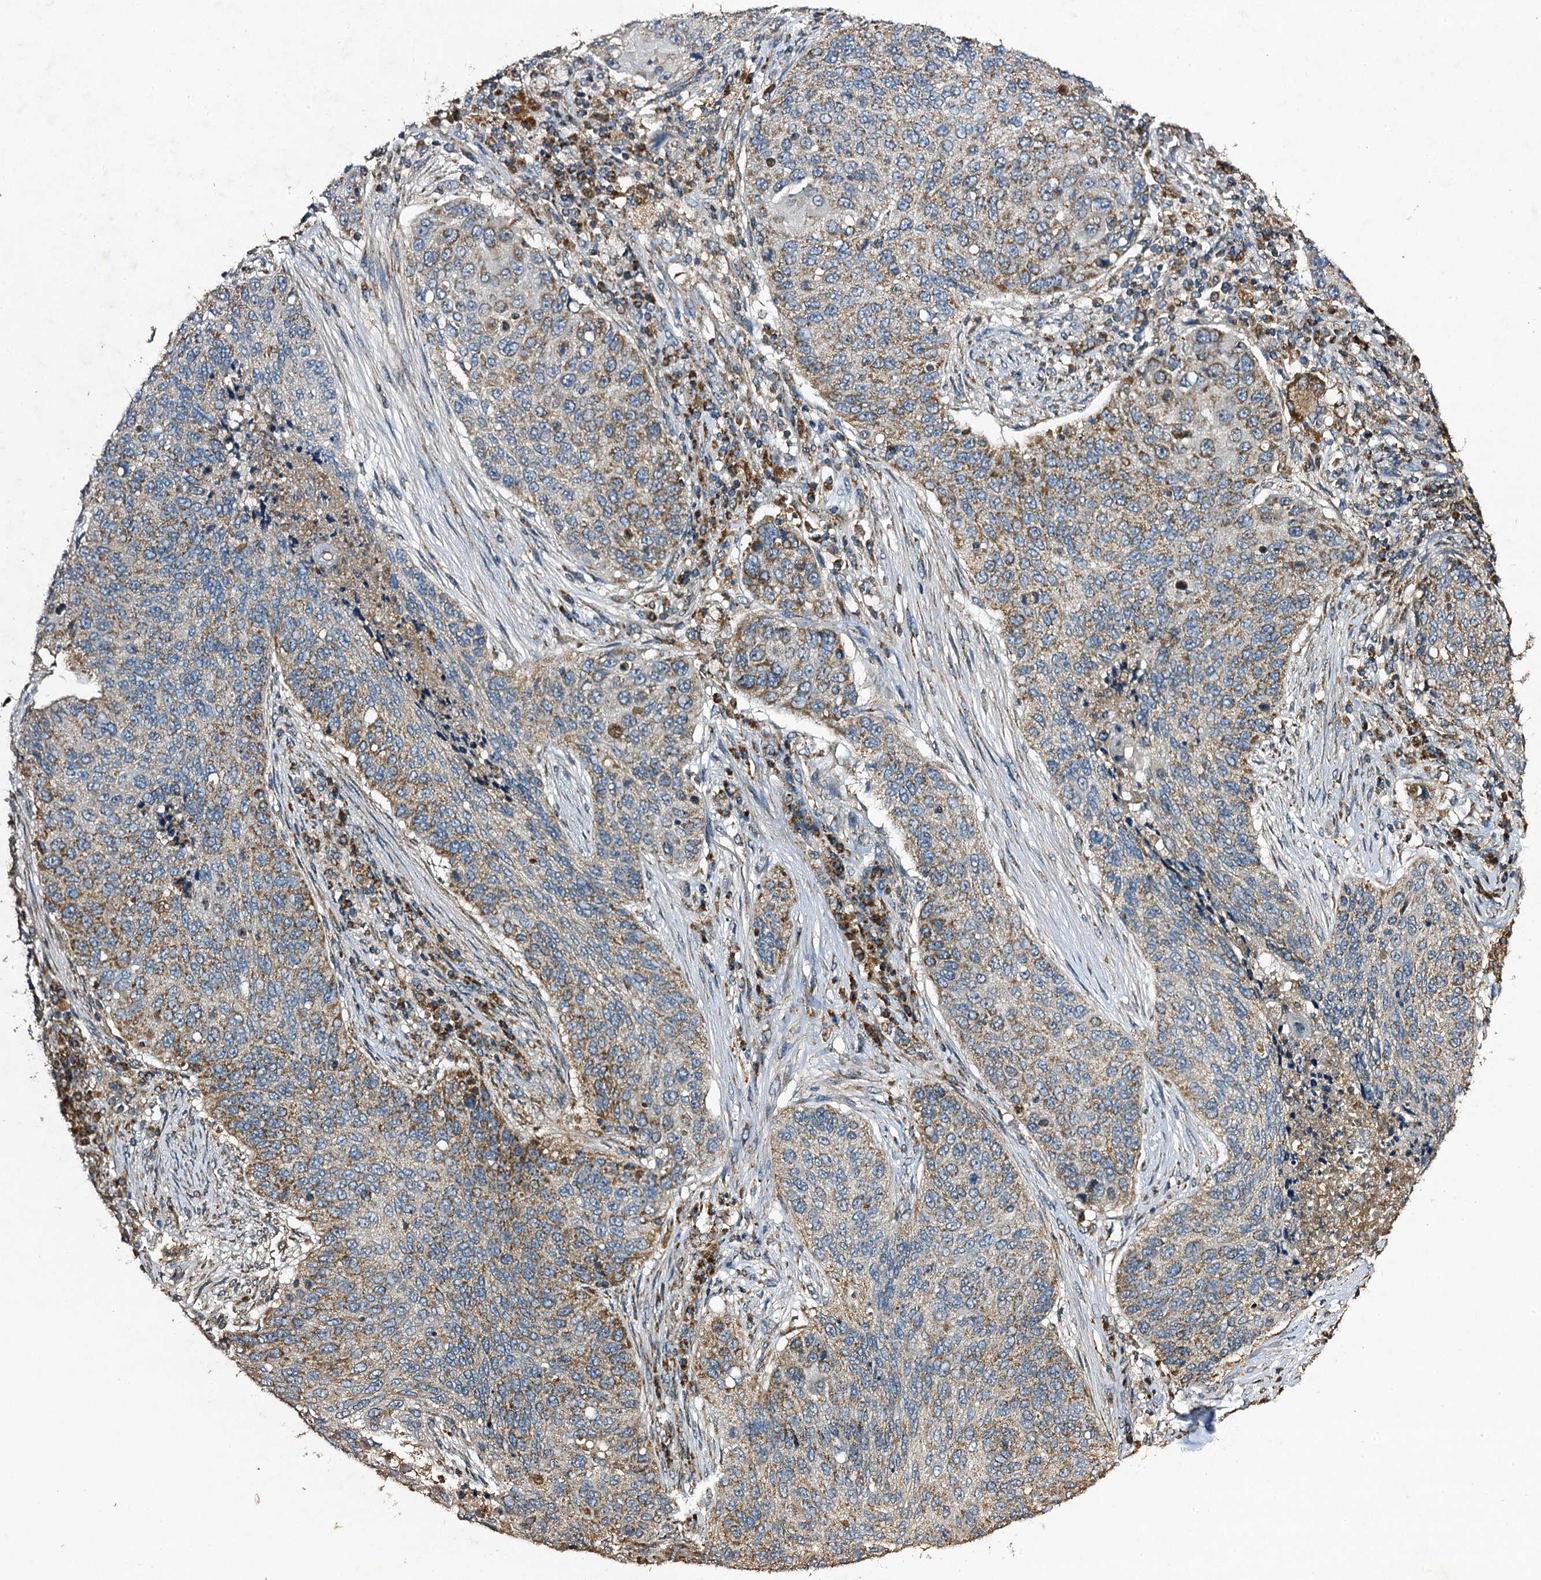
{"staining": {"intensity": "moderate", "quantity": "25%-75%", "location": "cytoplasmic/membranous"}, "tissue": "lung cancer", "cell_type": "Tumor cells", "image_type": "cancer", "snomed": [{"axis": "morphology", "description": "Squamous cell carcinoma, NOS"}, {"axis": "topography", "description": "Lung"}], "caption": "An image of squamous cell carcinoma (lung) stained for a protein demonstrates moderate cytoplasmic/membranous brown staining in tumor cells. (Brightfield microscopy of DAB IHC at high magnification).", "gene": "NDUFA13", "patient": {"sex": "female", "age": 63}}